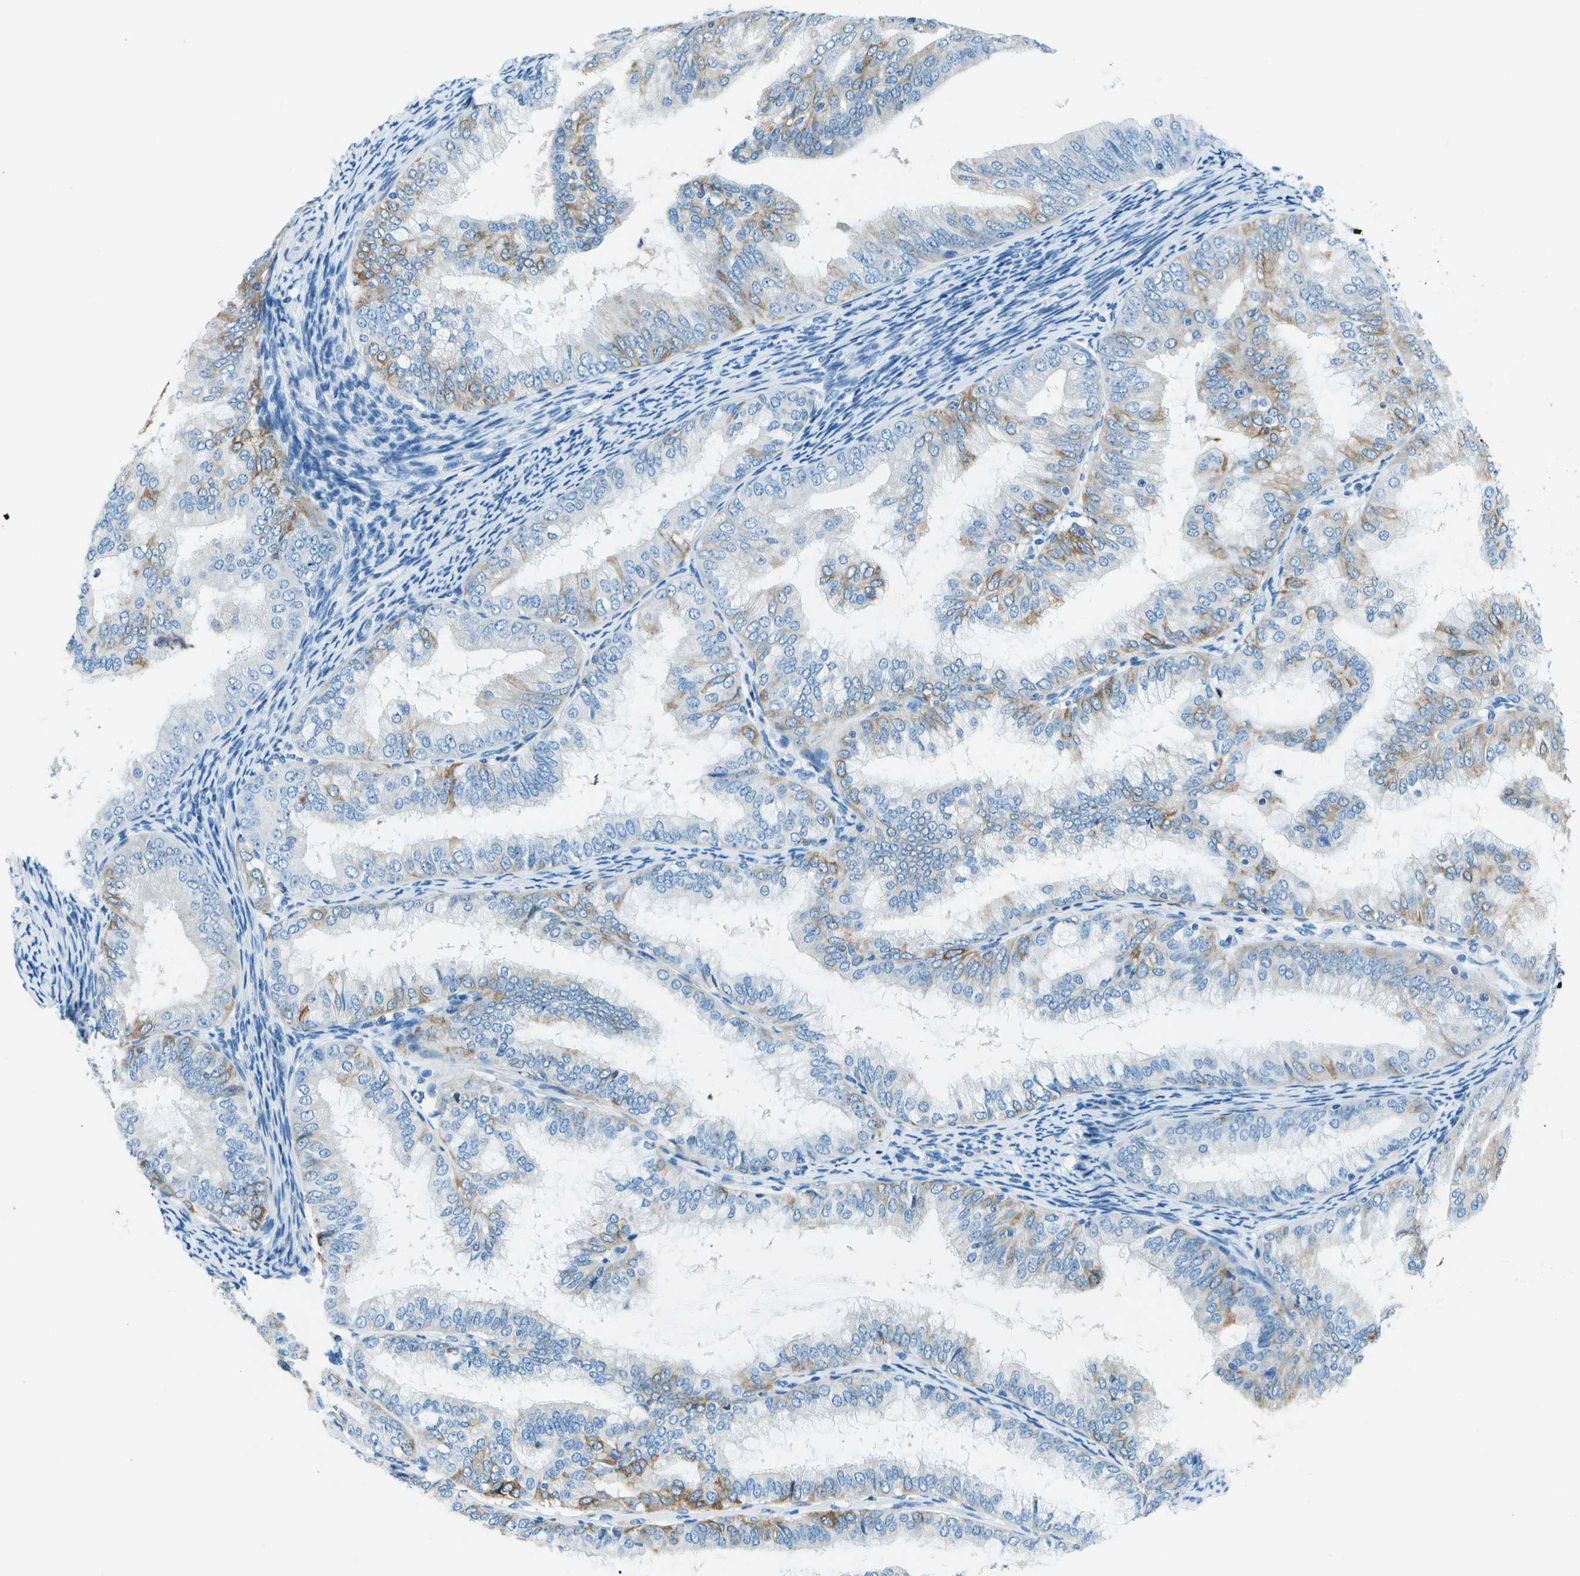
{"staining": {"intensity": "moderate", "quantity": "<25%", "location": "cytoplasmic/membranous"}, "tissue": "endometrial cancer", "cell_type": "Tumor cells", "image_type": "cancer", "snomed": [{"axis": "morphology", "description": "Adenocarcinoma, NOS"}, {"axis": "topography", "description": "Endometrium"}], "caption": "Protein staining by immunohistochemistry displays moderate cytoplasmic/membranous staining in about <25% of tumor cells in endometrial adenocarcinoma.", "gene": "SLC16A10", "patient": {"sex": "female", "age": 63}}